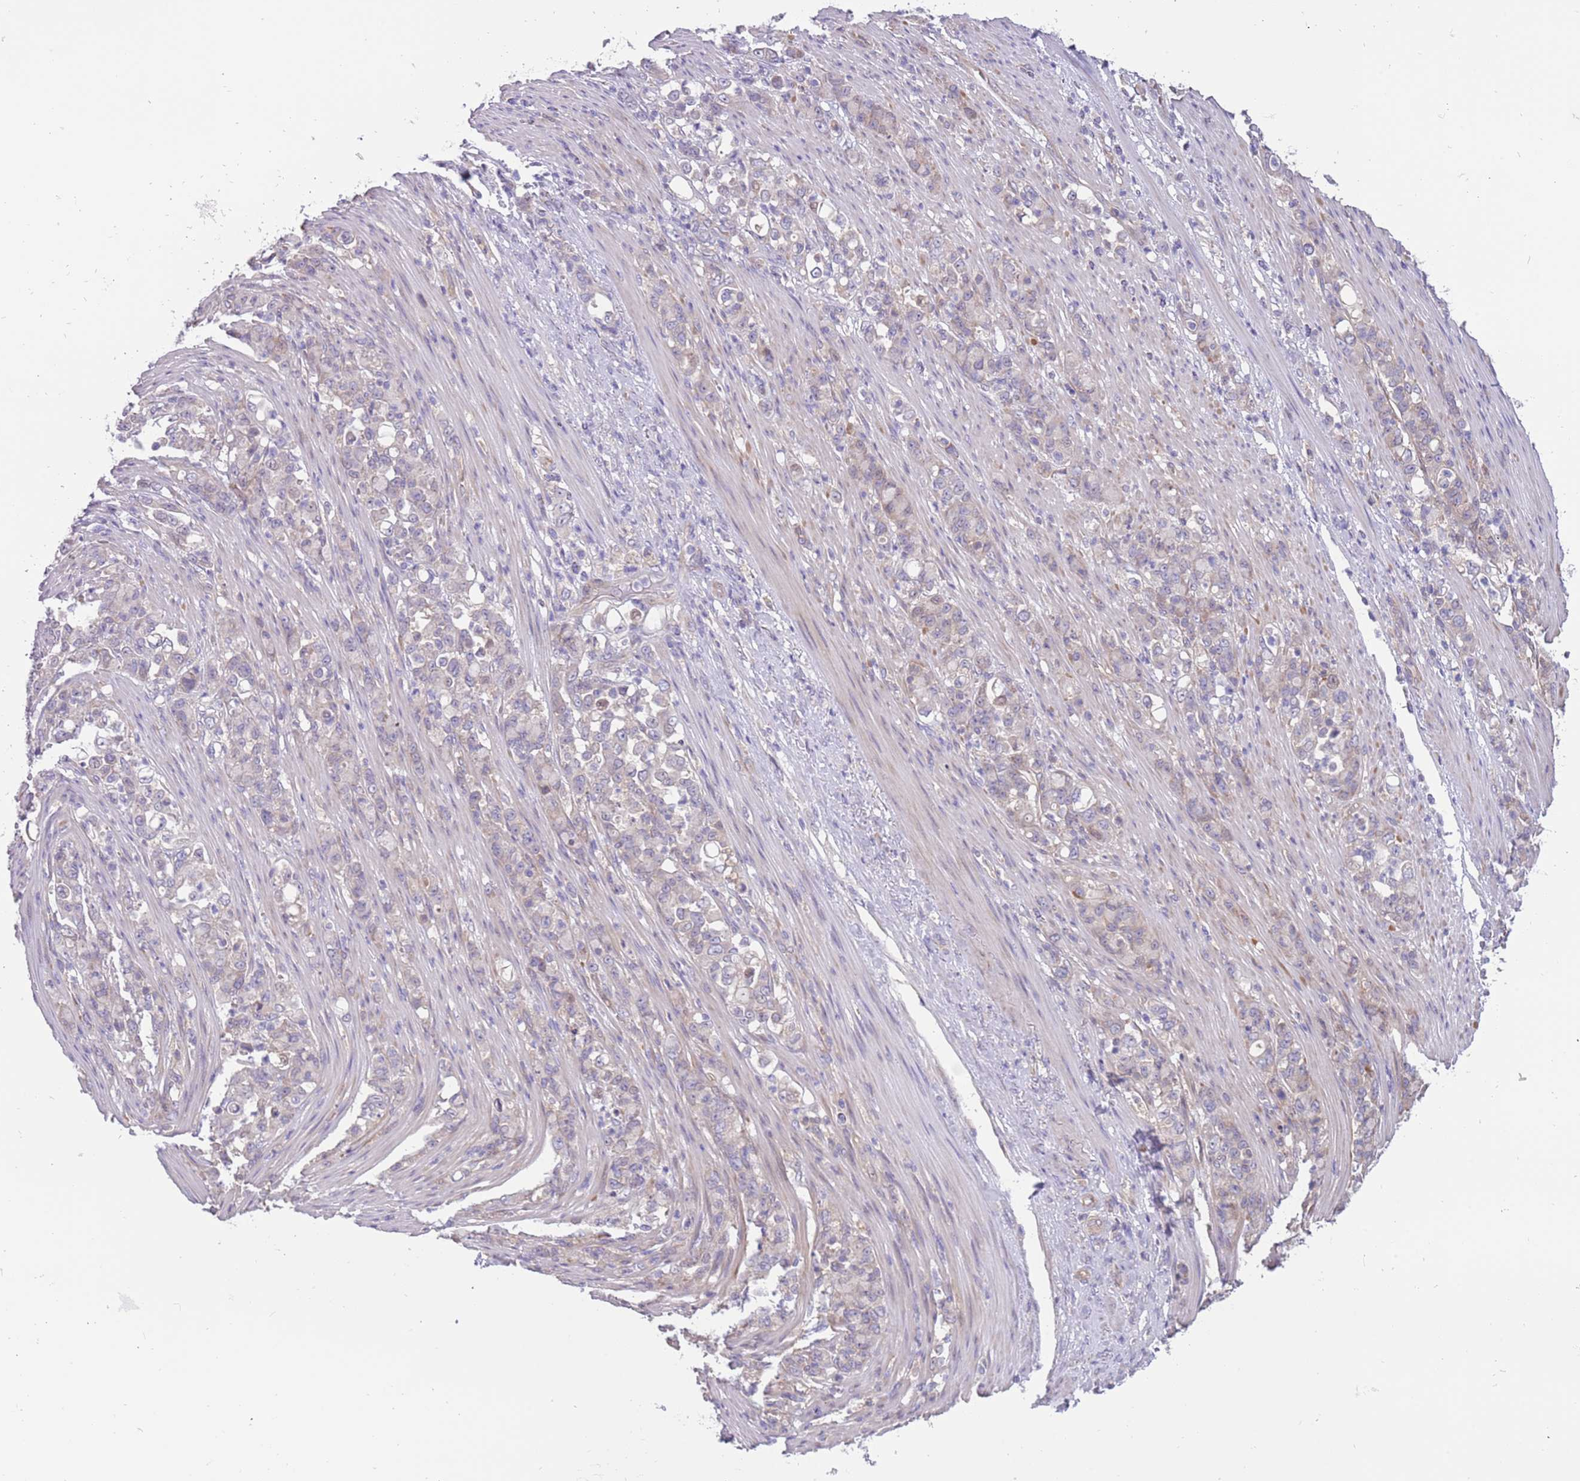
{"staining": {"intensity": "weak", "quantity": "<25%", "location": "cytoplasmic/membranous"}, "tissue": "stomach cancer", "cell_type": "Tumor cells", "image_type": "cancer", "snomed": [{"axis": "morphology", "description": "Normal tissue, NOS"}, {"axis": "morphology", "description": "Adenocarcinoma, NOS"}, {"axis": "topography", "description": "Stomach"}], "caption": "This is an immunohistochemistry photomicrograph of stomach cancer (adenocarcinoma). There is no expression in tumor cells.", "gene": "CABYR", "patient": {"sex": "female", "age": 79}}